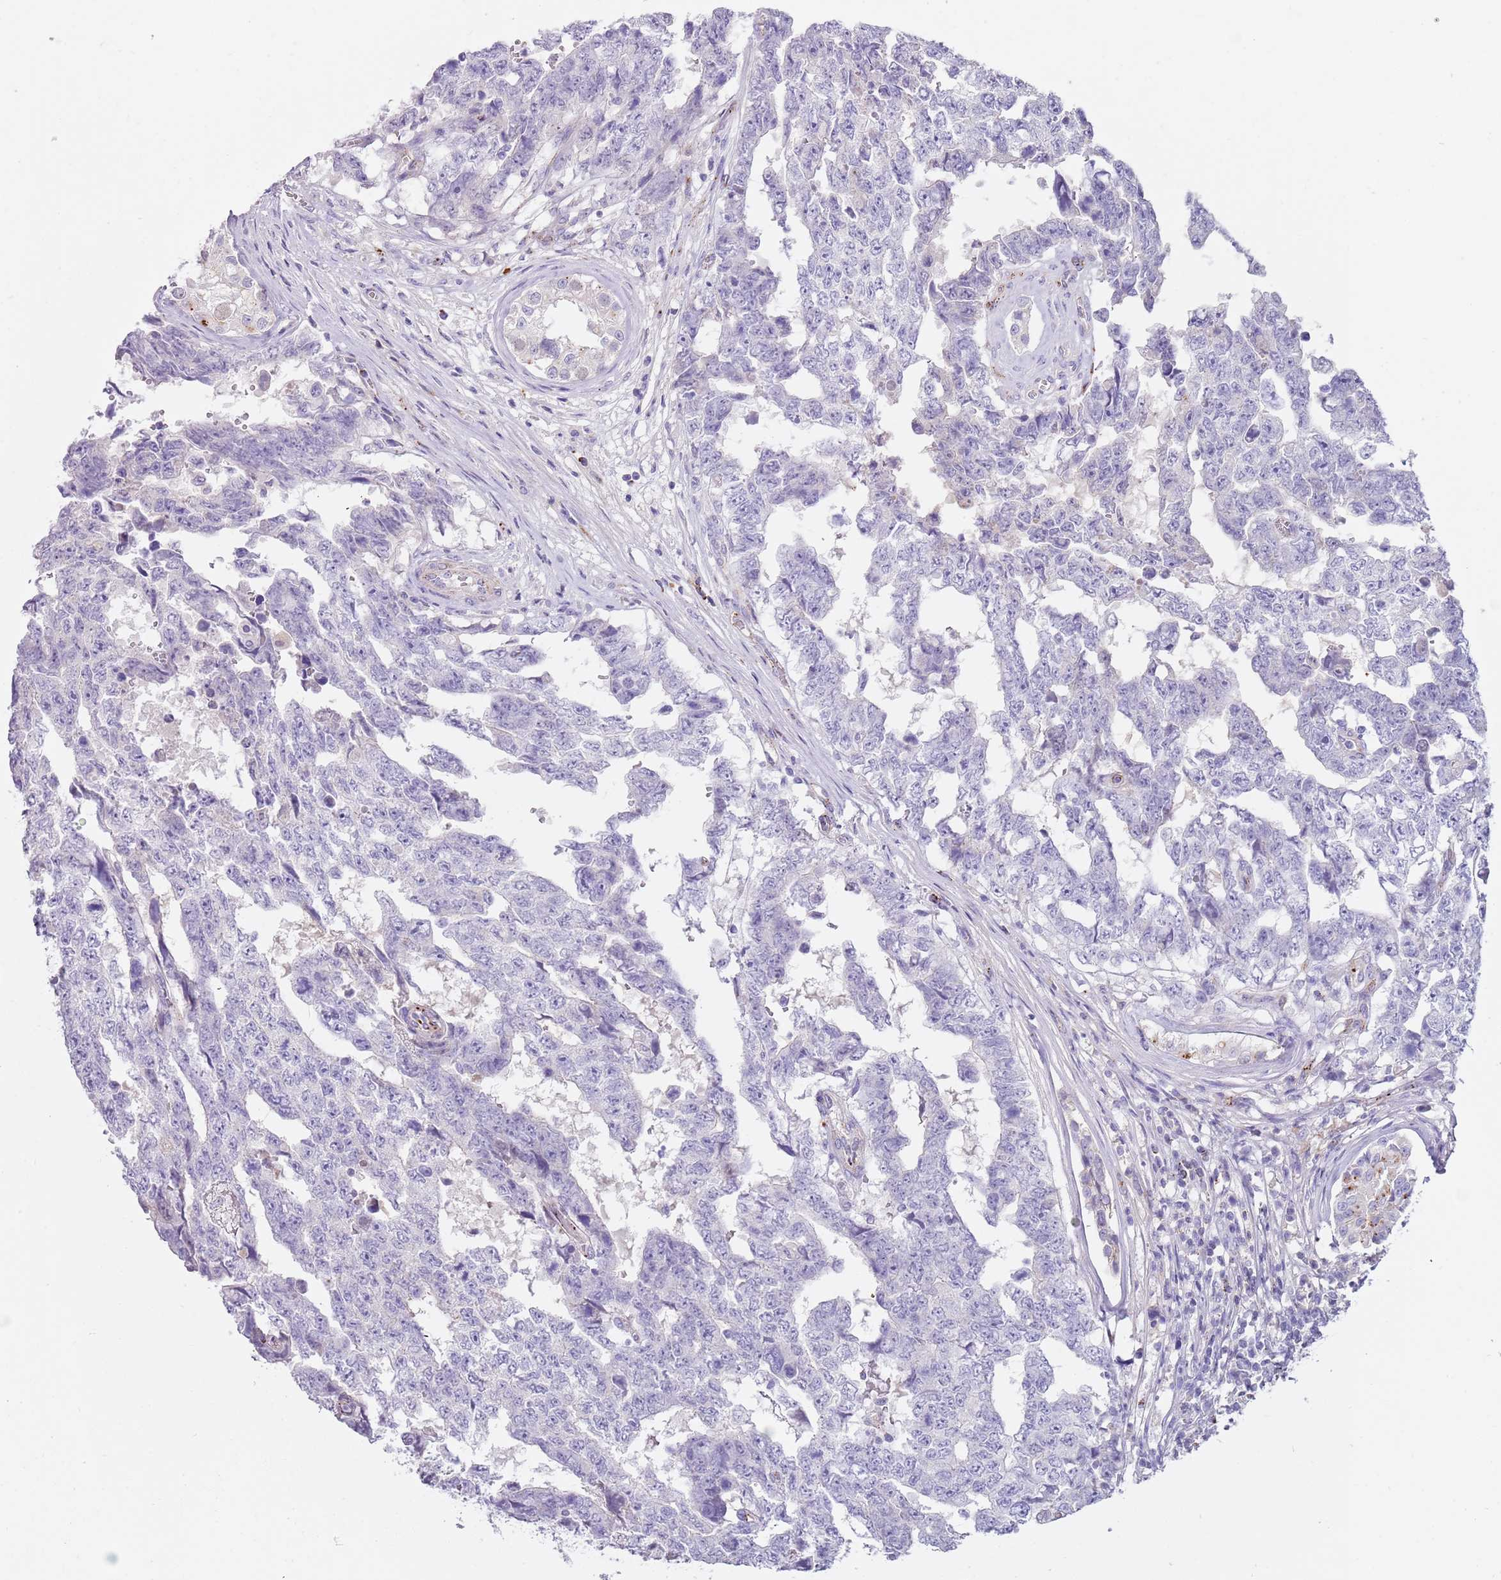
{"staining": {"intensity": "negative", "quantity": "none", "location": "none"}, "tissue": "testis cancer", "cell_type": "Tumor cells", "image_type": "cancer", "snomed": [{"axis": "morphology", "description": "Normal tissue, NOS"}, {"axis": "morphology", "description": "Carcinoma, Embryonal, NOS"}, {"axis": "topography", "description": "Testis"}, {"axis": "topography", "description": "Epididymis"}], "caption": "There is no significant expression in tumor cells of testis cancer. Brightfield microscopy of immunohistochemistry (IHC) stained with DAB (3,3'-diaminobenzidine) (brown) and hematoxylin (blue), captured at high magnification.", "gene": "LRRN3", "patient": {"sex": "male", "age": 25}}